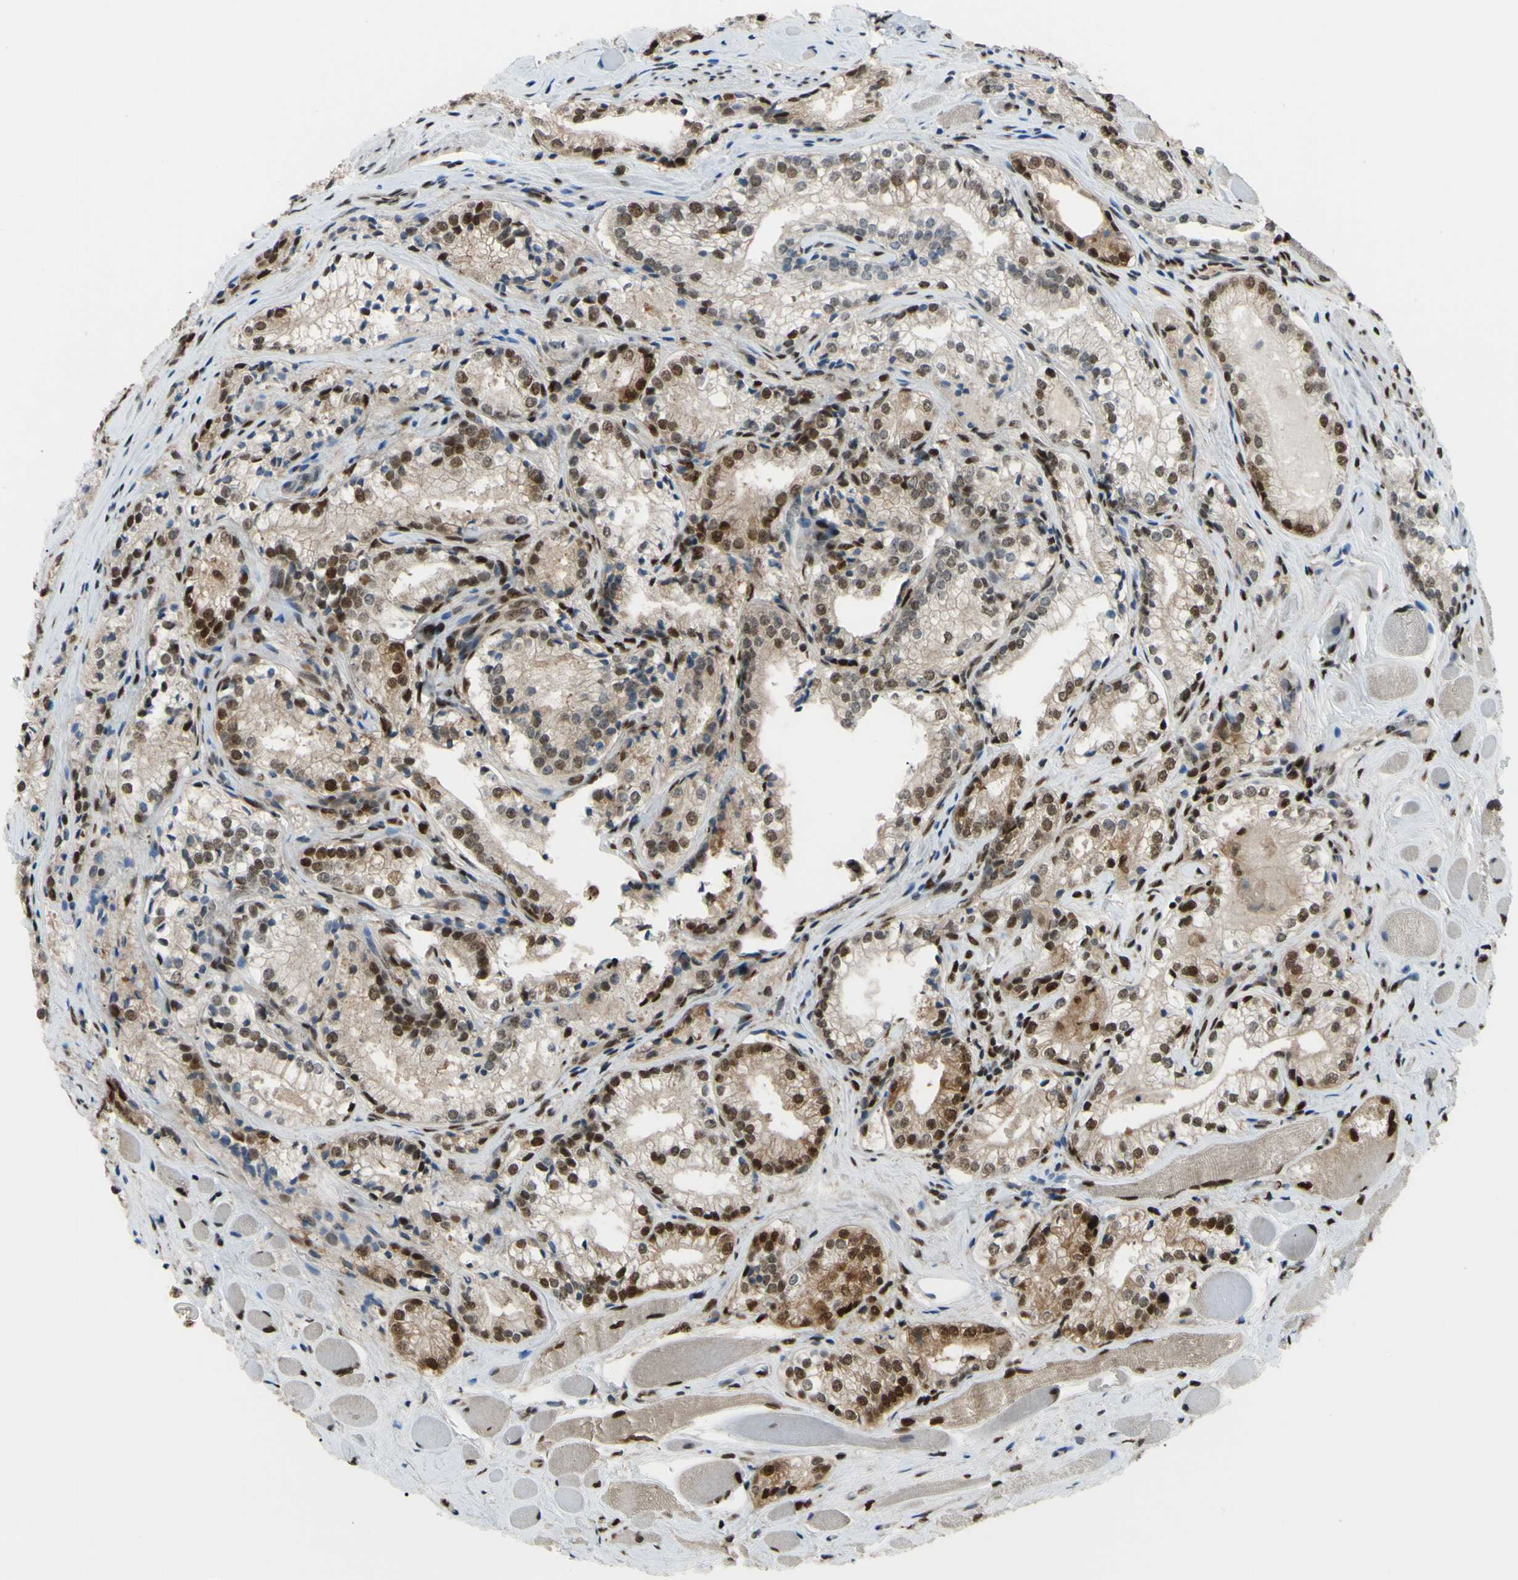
{"staining": {"intensity": "strong", "quantity": ">75%", "location": "cytoplasmic/membranous,nuclear"}, "tissue": "prostate cancer", "cell_type": "Tumor cells", "image_type": "cancer", "snomed": [{"axis": "morphology", "description": "Adenocarcinoma, Low grade"}, {"axis": "topography", "description": "Prostate"}], "caption": "Strong cytoplasmic/membranous and nuclear expression for a protein is identified in about >75% of tumor cells of prostate cancer using immunohistochemistry (IHC).", "gene": "FKBP5", "patient": {"sex": "male", "age": 60}}